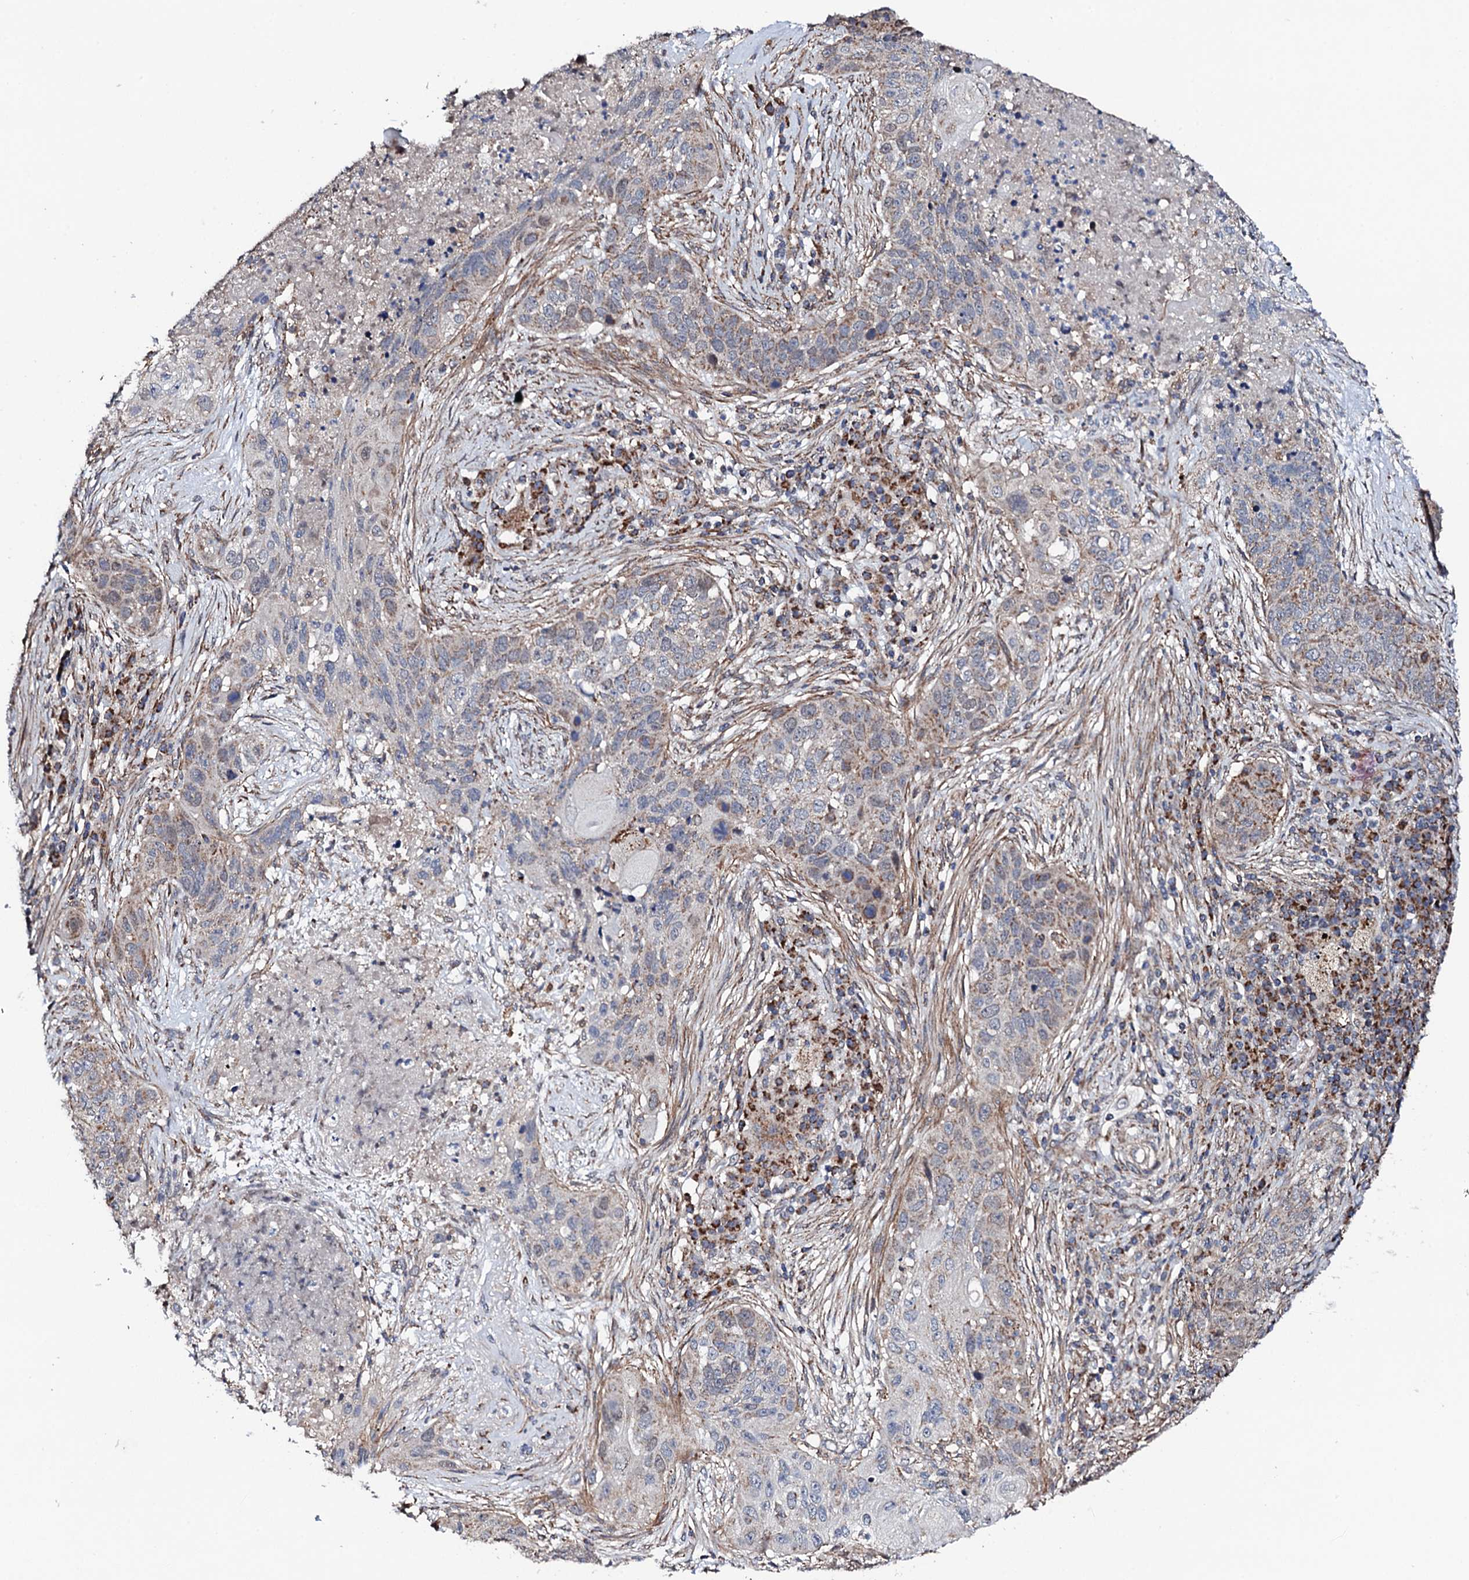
{"staining": {"intensity": "moderate", "quantity": "25%-75%", "location": "cytoplasmic/membranous"}, "tissue": "lung cancer", "cell_type": "Tumor cells", "image_type": "cancer", "snomed": [{"axis": "morphology", "description": "Squamous cell carcinoma, NOS"}, {"axis": "topography", "description": "Lung"}], "caption": "The image shows staining of squamous cell carcinoma (lung), revealing moderate cytoplasmic/membranous protein expression (brown color) within tumor cells.", "gene": "MTIF3", "patient": {"sex": "female", "age": 63}}